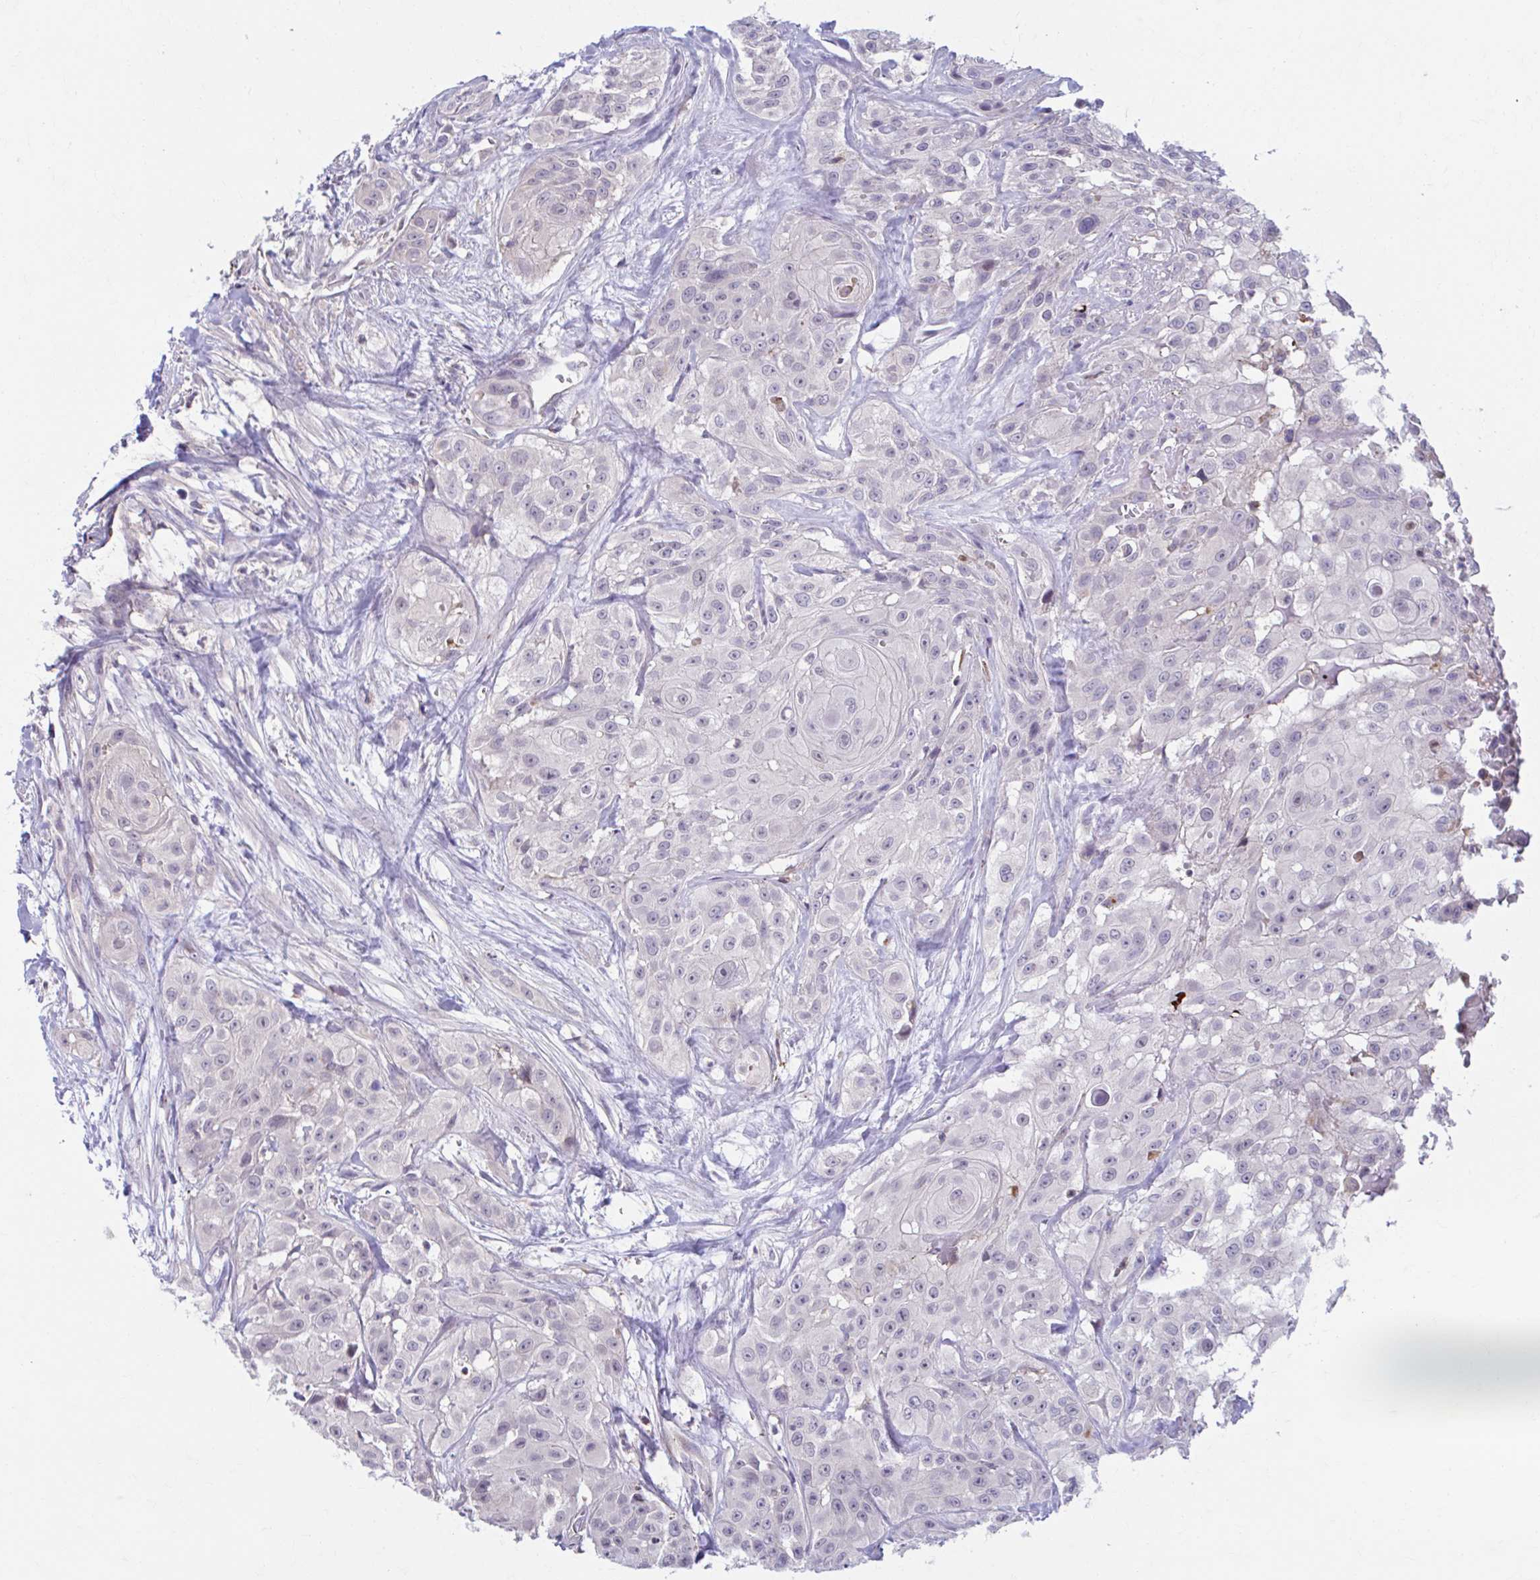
{"staining": {"intensity": "negative", "quantity": "none", "location": "none"}, "tissue": "head and neck cancer", "cell_type": "Tumor cells", "image_type": "cancer", "snomed": [{"axis": "morphology", "description": "Squamous cell carcinoma, NOS"}, {"axis": "topography", "description": "Head-Neck"}], "caption": "Immunohistochemical staining of human head and neck cancer (squamous cell carcinoma) shows no significant expression in tumor cells.", "gene": "ADAT3", "patient": {"sex": "male", "age": 83}}